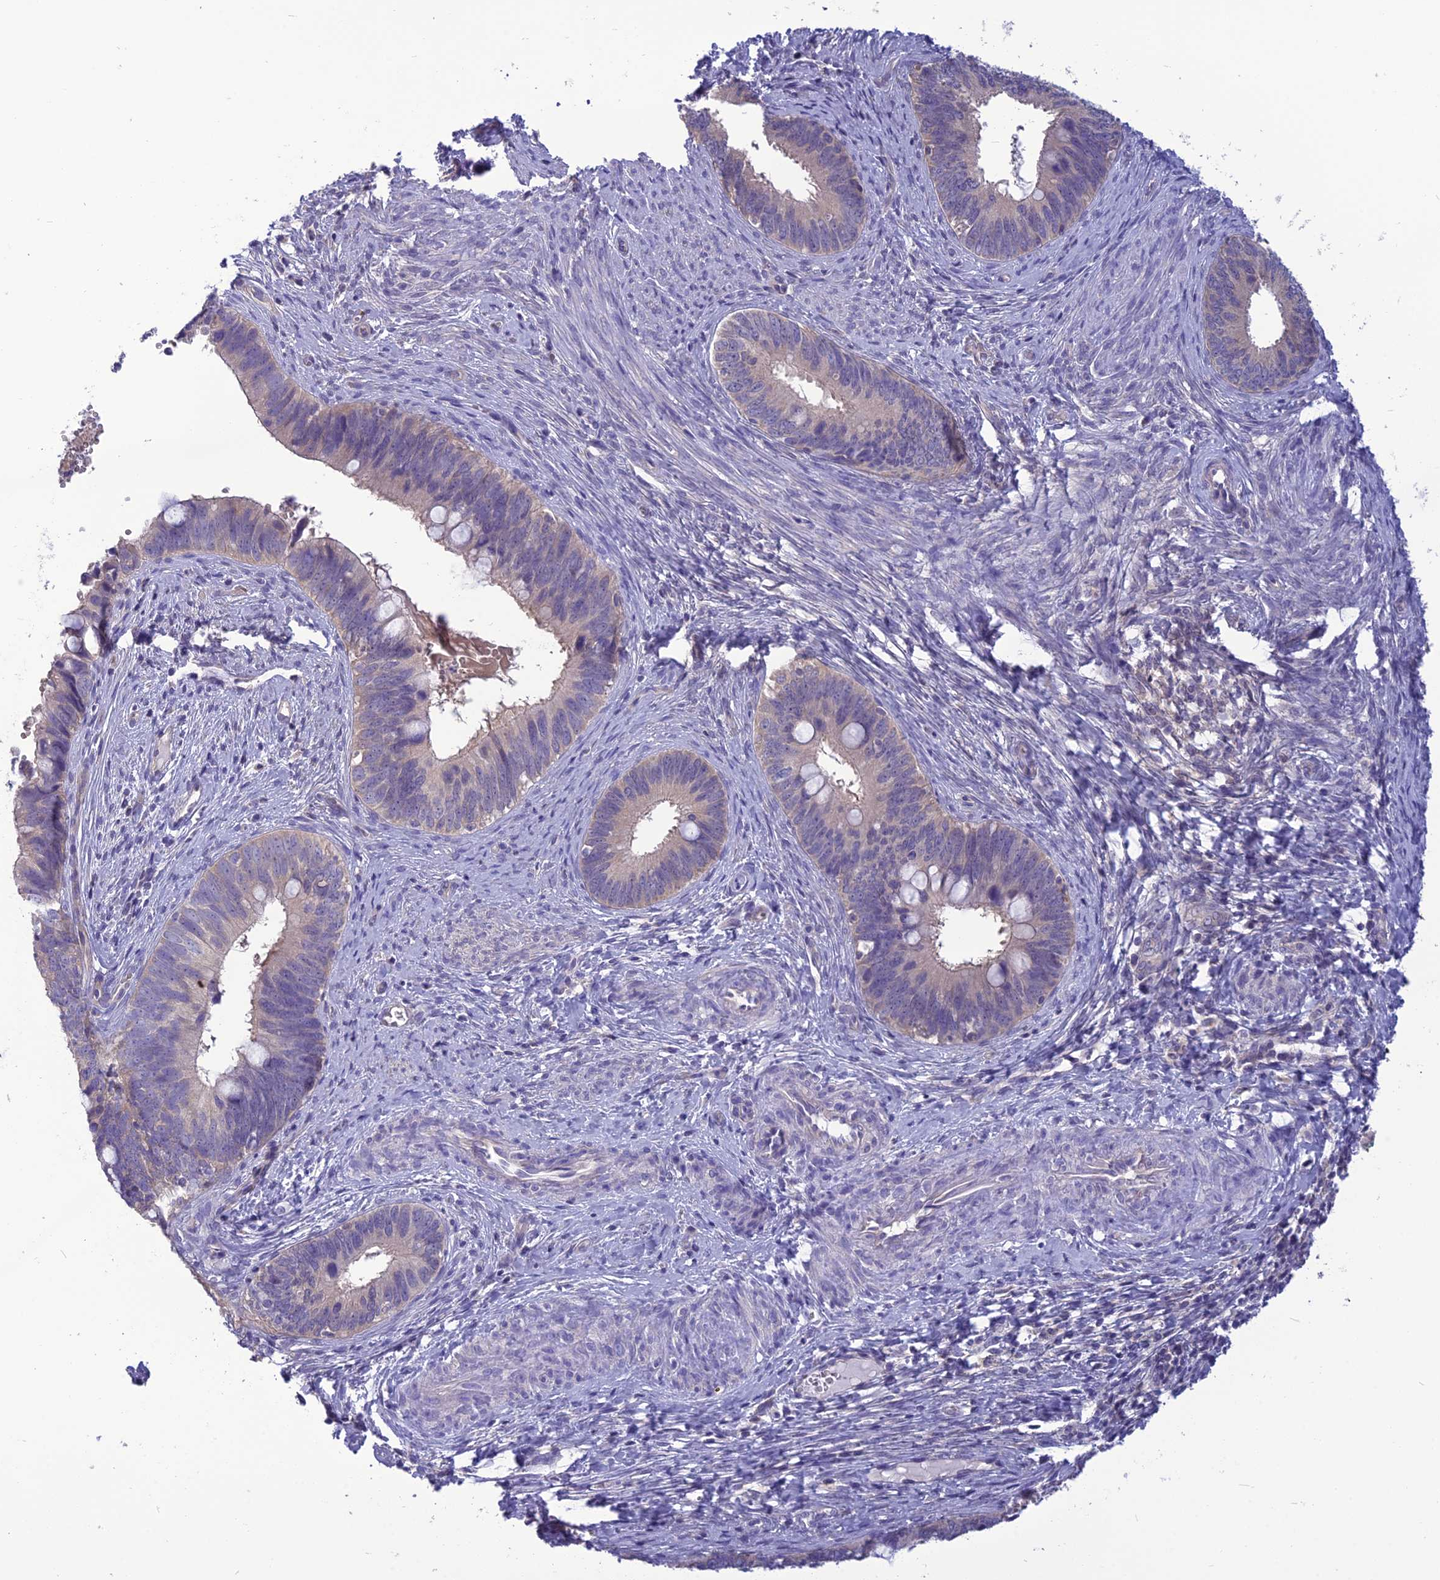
{"staining": {"intensity": "negative", "quantity": "none", "location": "none"}, "tissue": "cervical cancer", "cell_type": "Tumor cells", "image_type": "cancer", "snomed": [{"axis": "morphology", "description": "Adenocarcinoma, NOS"}, {"axis": "topography", "description": "Cervix"}], "caption": "Tumor cells are negative for protein expression in human adenocarcinoma (cervical).", "gene": "PSMF1", "patient": {"sex": "female", "age": 42}}